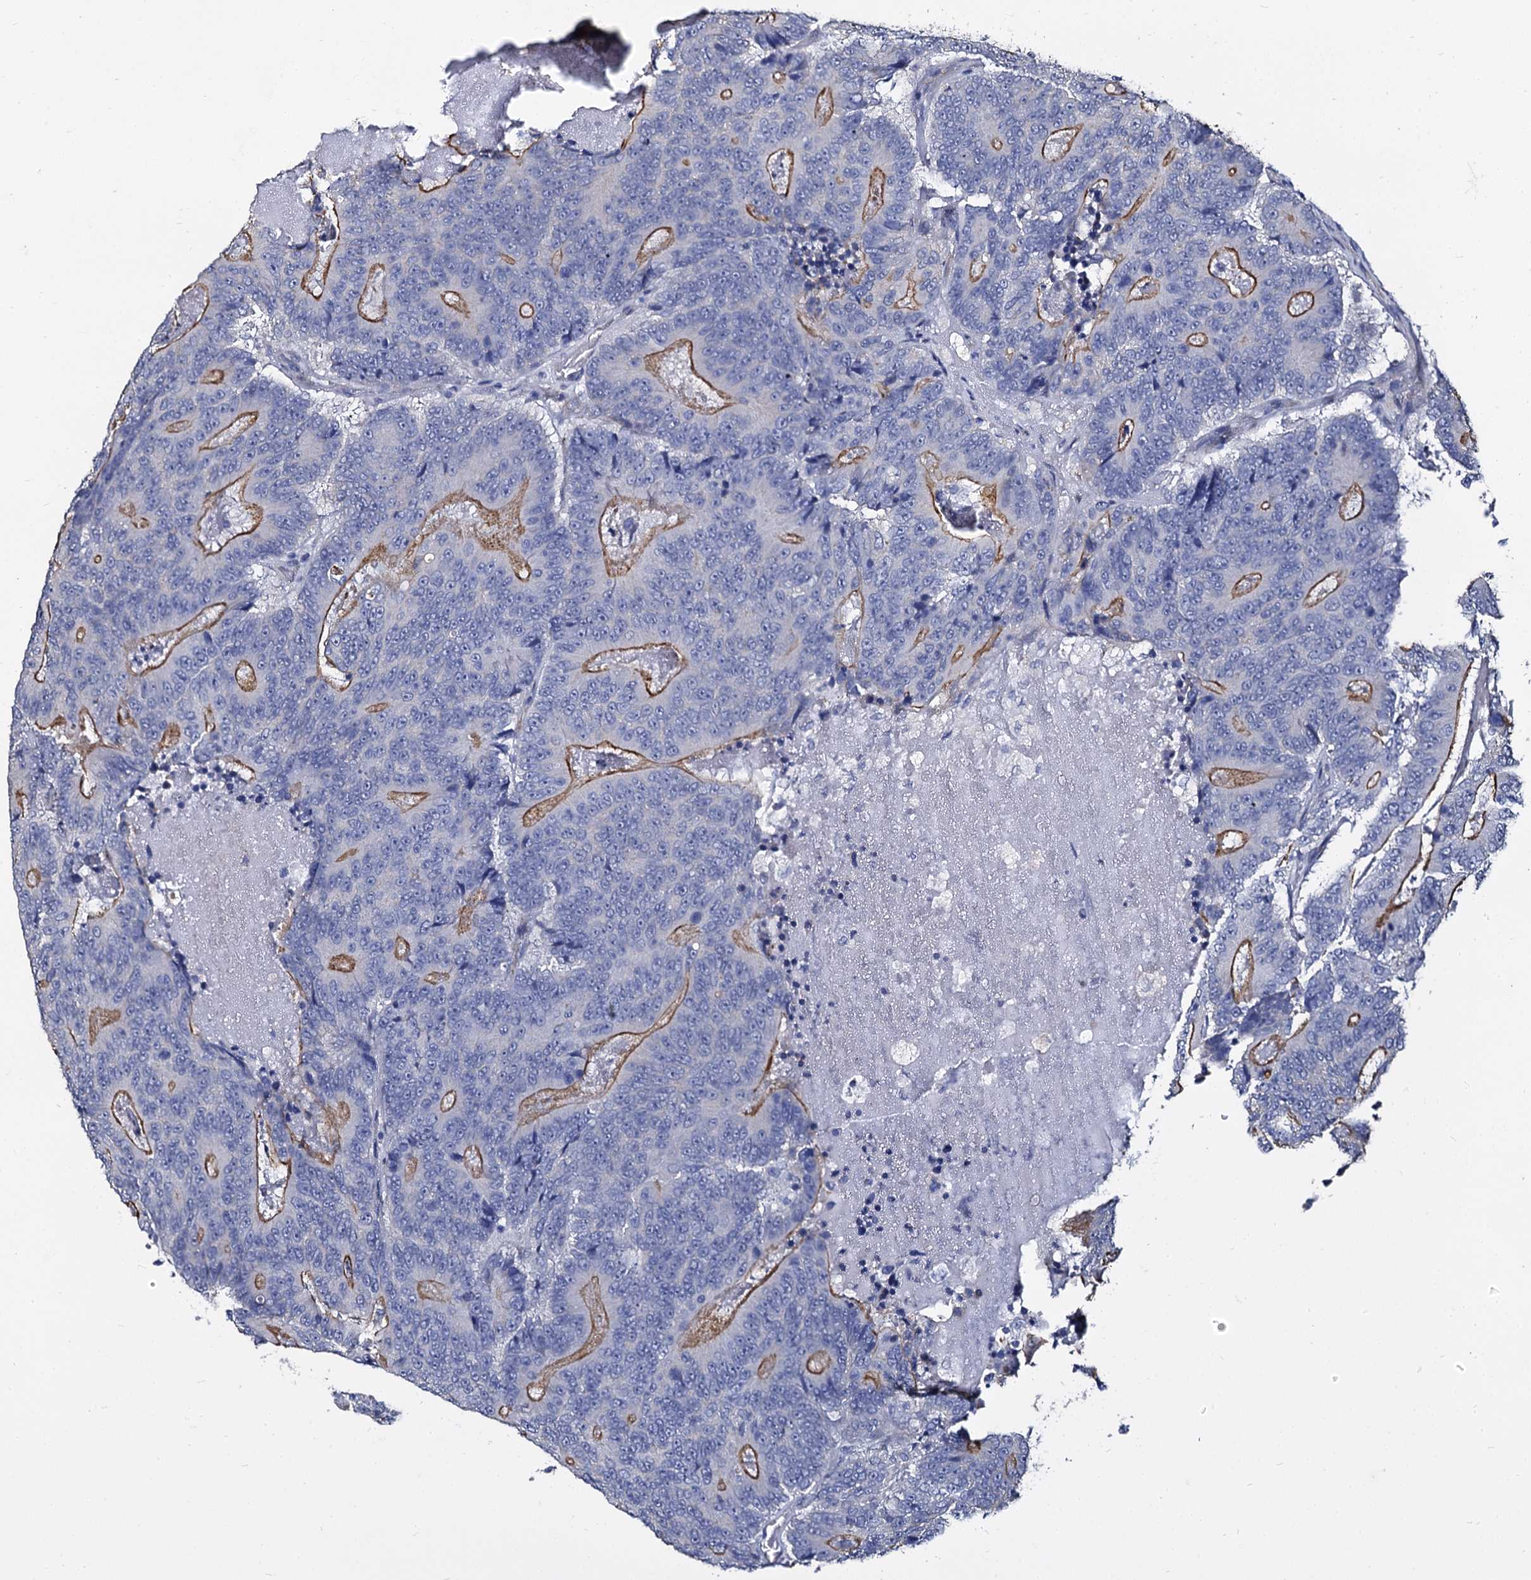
{"staining": {"intensity": "moderate", "quantity": "25%-75%", "location": "cytoplasmic/membranous"}, "tissue": "colorectal cancer", "cell_type": "Tumor cells", "image_type": "cancer", "snomed": [{"axis": "morphology", "description": "Adenocarcinoma, NOS"}, {"axis": "topography", "description": "Colon"}], "caption": "Human colorectal adenocarcinoma stained with a brown dye exhibits moderate cytoplasmic/membranous positive positivity in approximately 25%-75% of tumor cells.", "gene": "CBFB", "patient": {"sex": "male", "age": 83}}